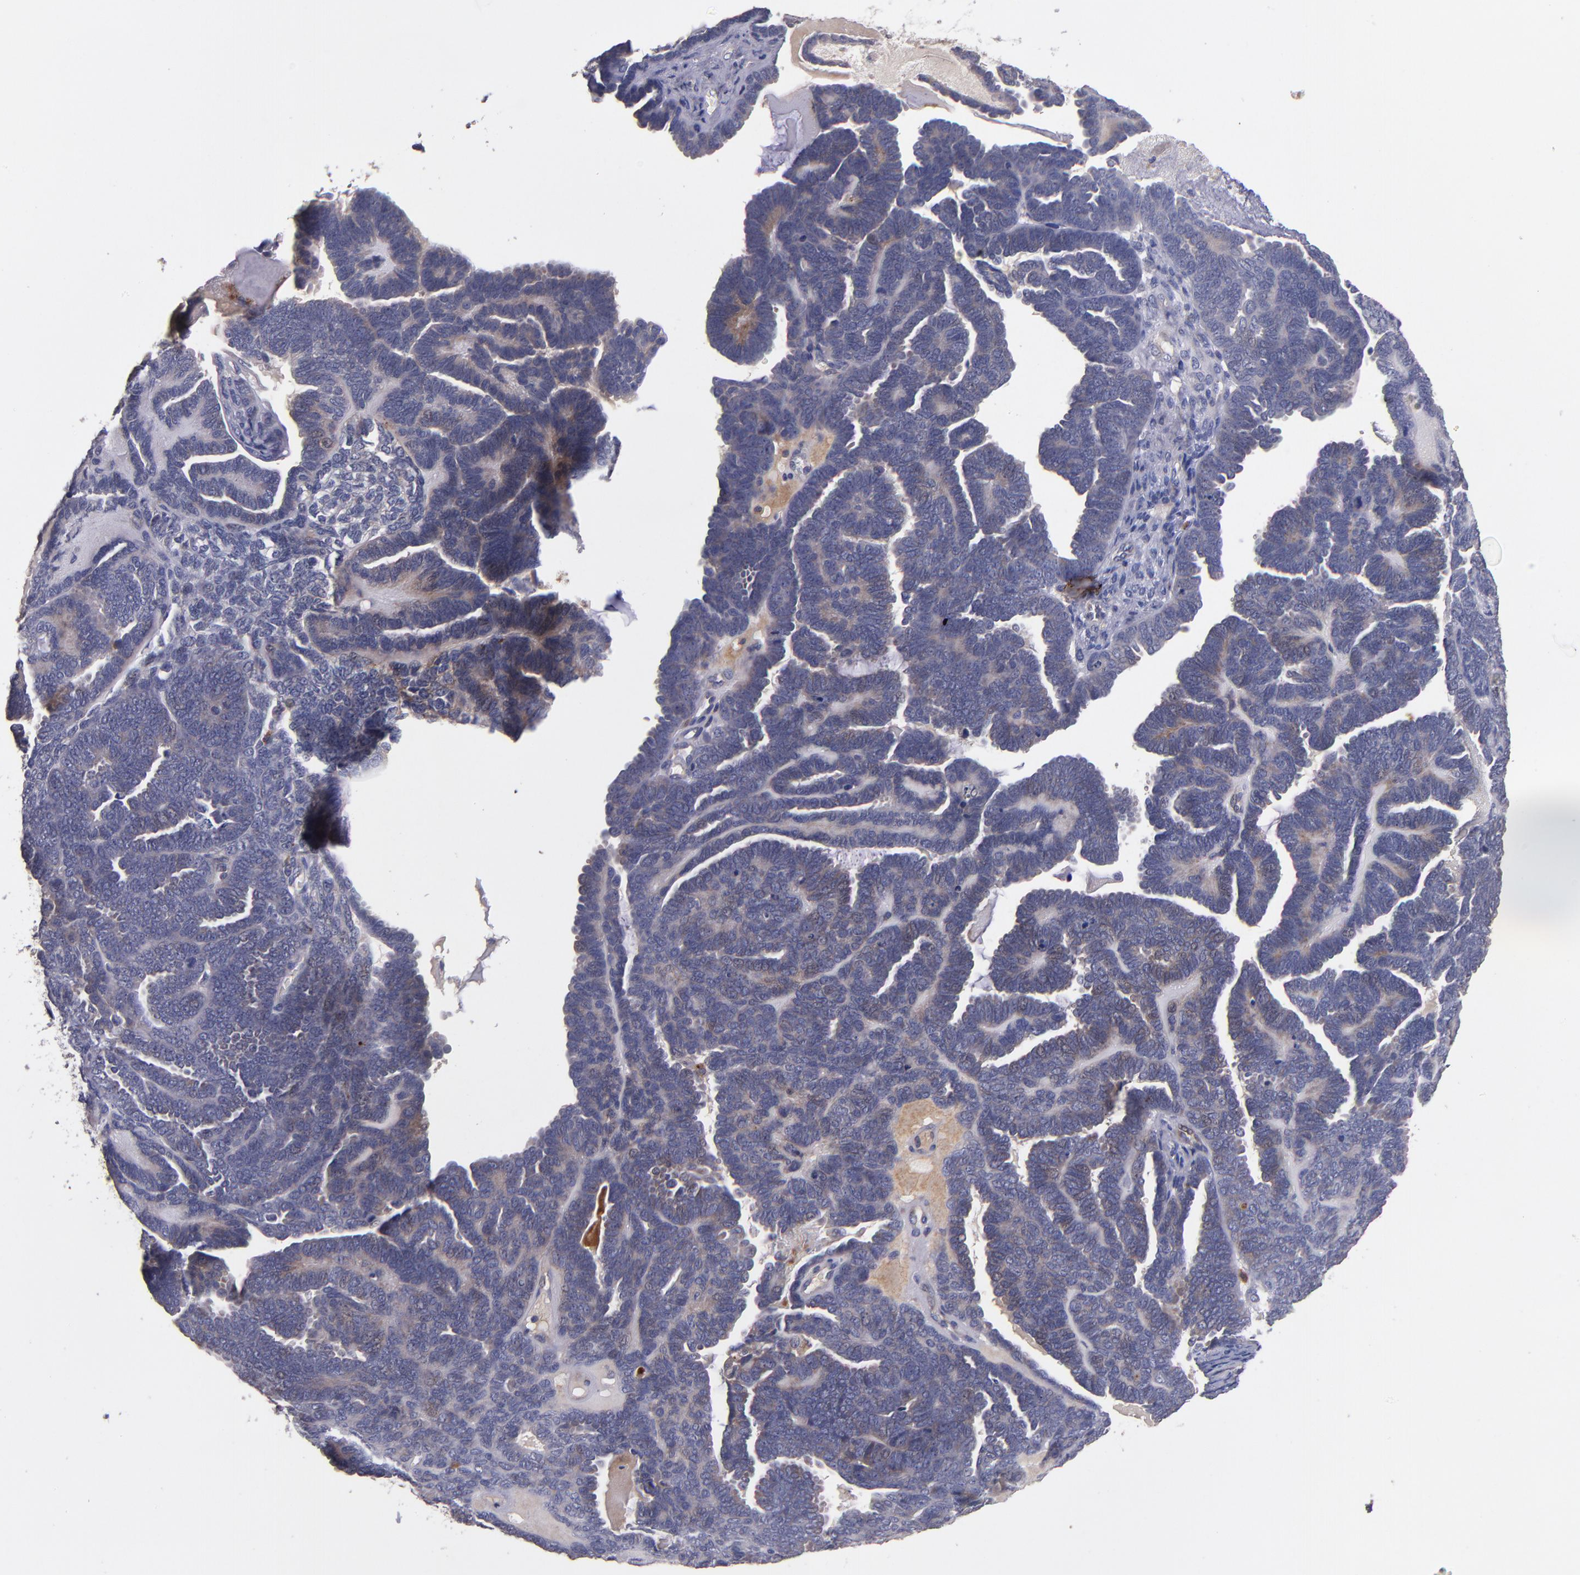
{"staining": {"intensity": "weak", "quantity": "25%-75%", "location": "cytoplasmic/membranous"}, "tissue": "endometrial cancer", "cell_type": "Tumor cells", "image_type": "cancer", "snomed": [{"axis": "morphology", "description": "Neoplasm, malignant, NOS"}, {"axis": "topography", "description": "Endometrium"}], "caption": "Endometrial cancer tissue demonstrates weak cytoplasmic/membranous positivity in about 25%-75% of tumor cells", "gene": "MAGEE1", "patient": {"sex": "female", "age": 74}}